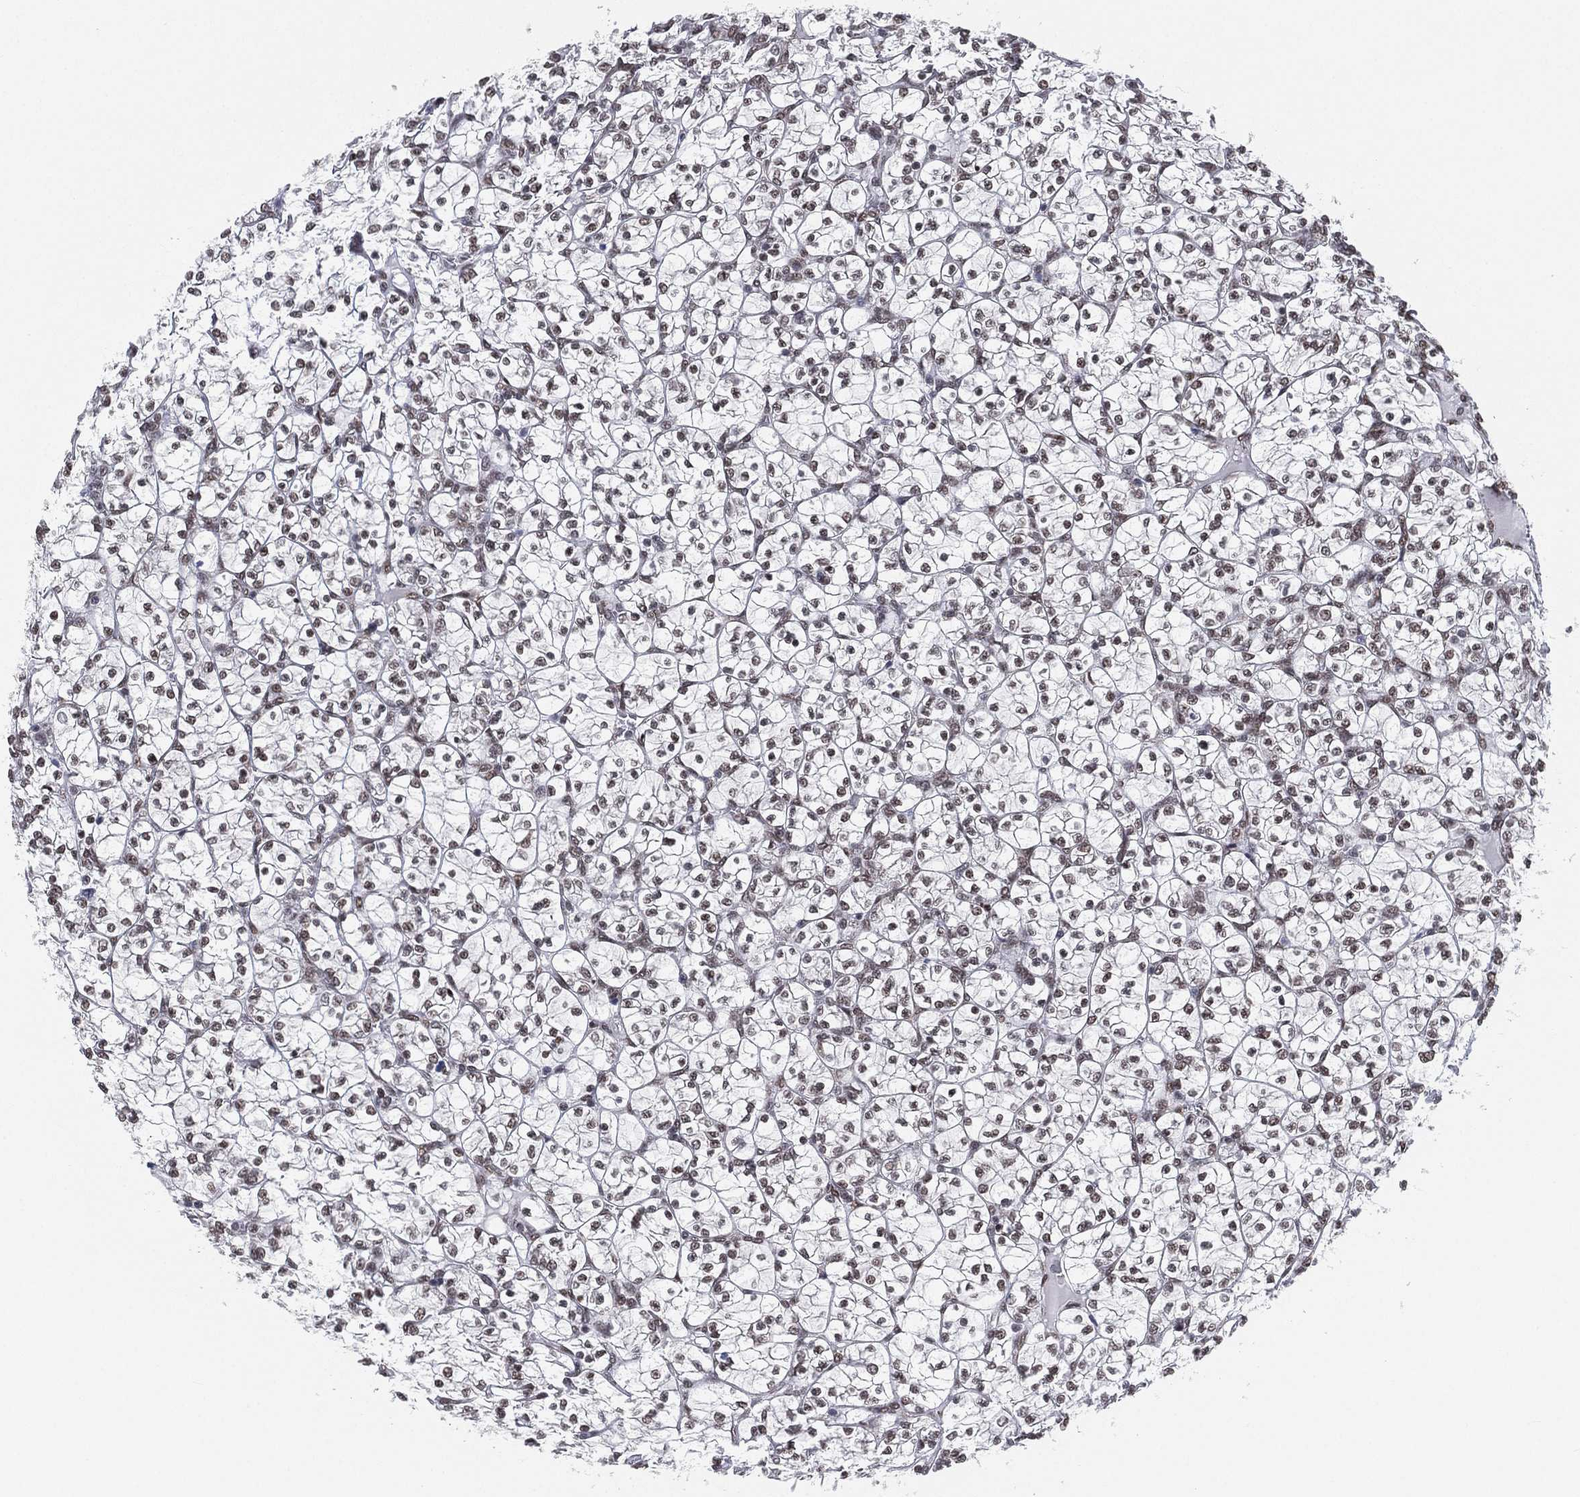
{"staining": {"intensity": "weak", "quantity": "25%-75%", "location": "nuclear"}, "tissue": "renal cancer", "cell_type": "Tumor cells", "image_type": "cancer", "snomed": [{"axis": "morphology", "description": "Adenocarcinoma, NOS"}, {"axis": "topography", "description": "Kidney"}], "caption": "Immunohistochemistry of human renal adenocarcinoma shows low levels of weak nuclear positivity in approximately 25%-75% of tumor cells.", "gene": "FUBP3", "patient": {"sex": "female", "age": 89}}